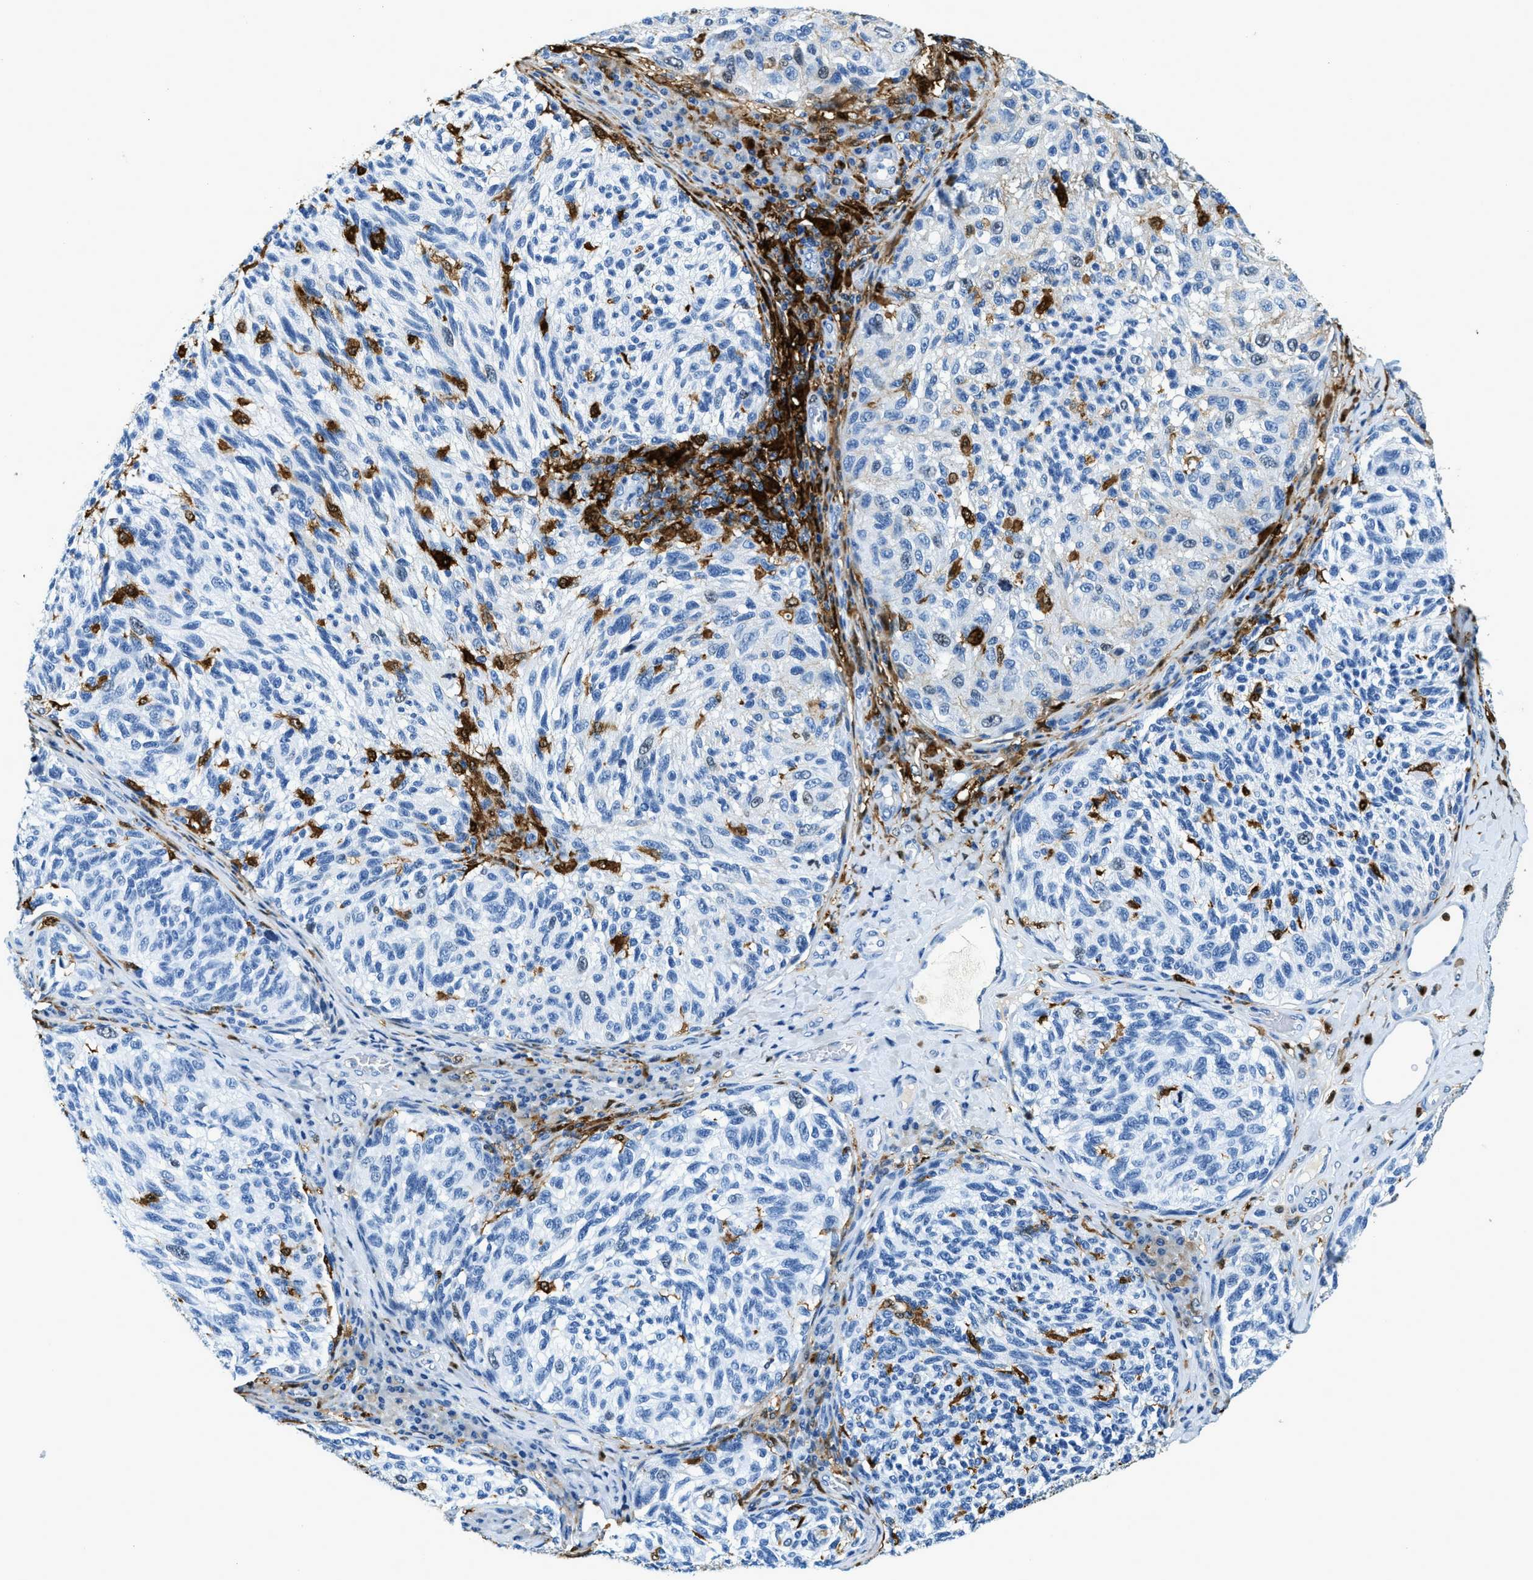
{"staining": {"intensity": "negative", "quantity": "none", "location": "none"}, "tissue": "melanoma", "cell_type": "Tumor cells", "image_type": "cancer", "snomed": [{"axis": "morphology", "description": "Malignant melanoma, NOS"}, {"axis": "topography", "description": "Skin"}], "caption": "Melanoma stained for a protein using immunohistochemistry (IHC) reveals no positivity tumor cells.", "gene": "CAPG", "patient": {"sex": "female", "age": 73}}